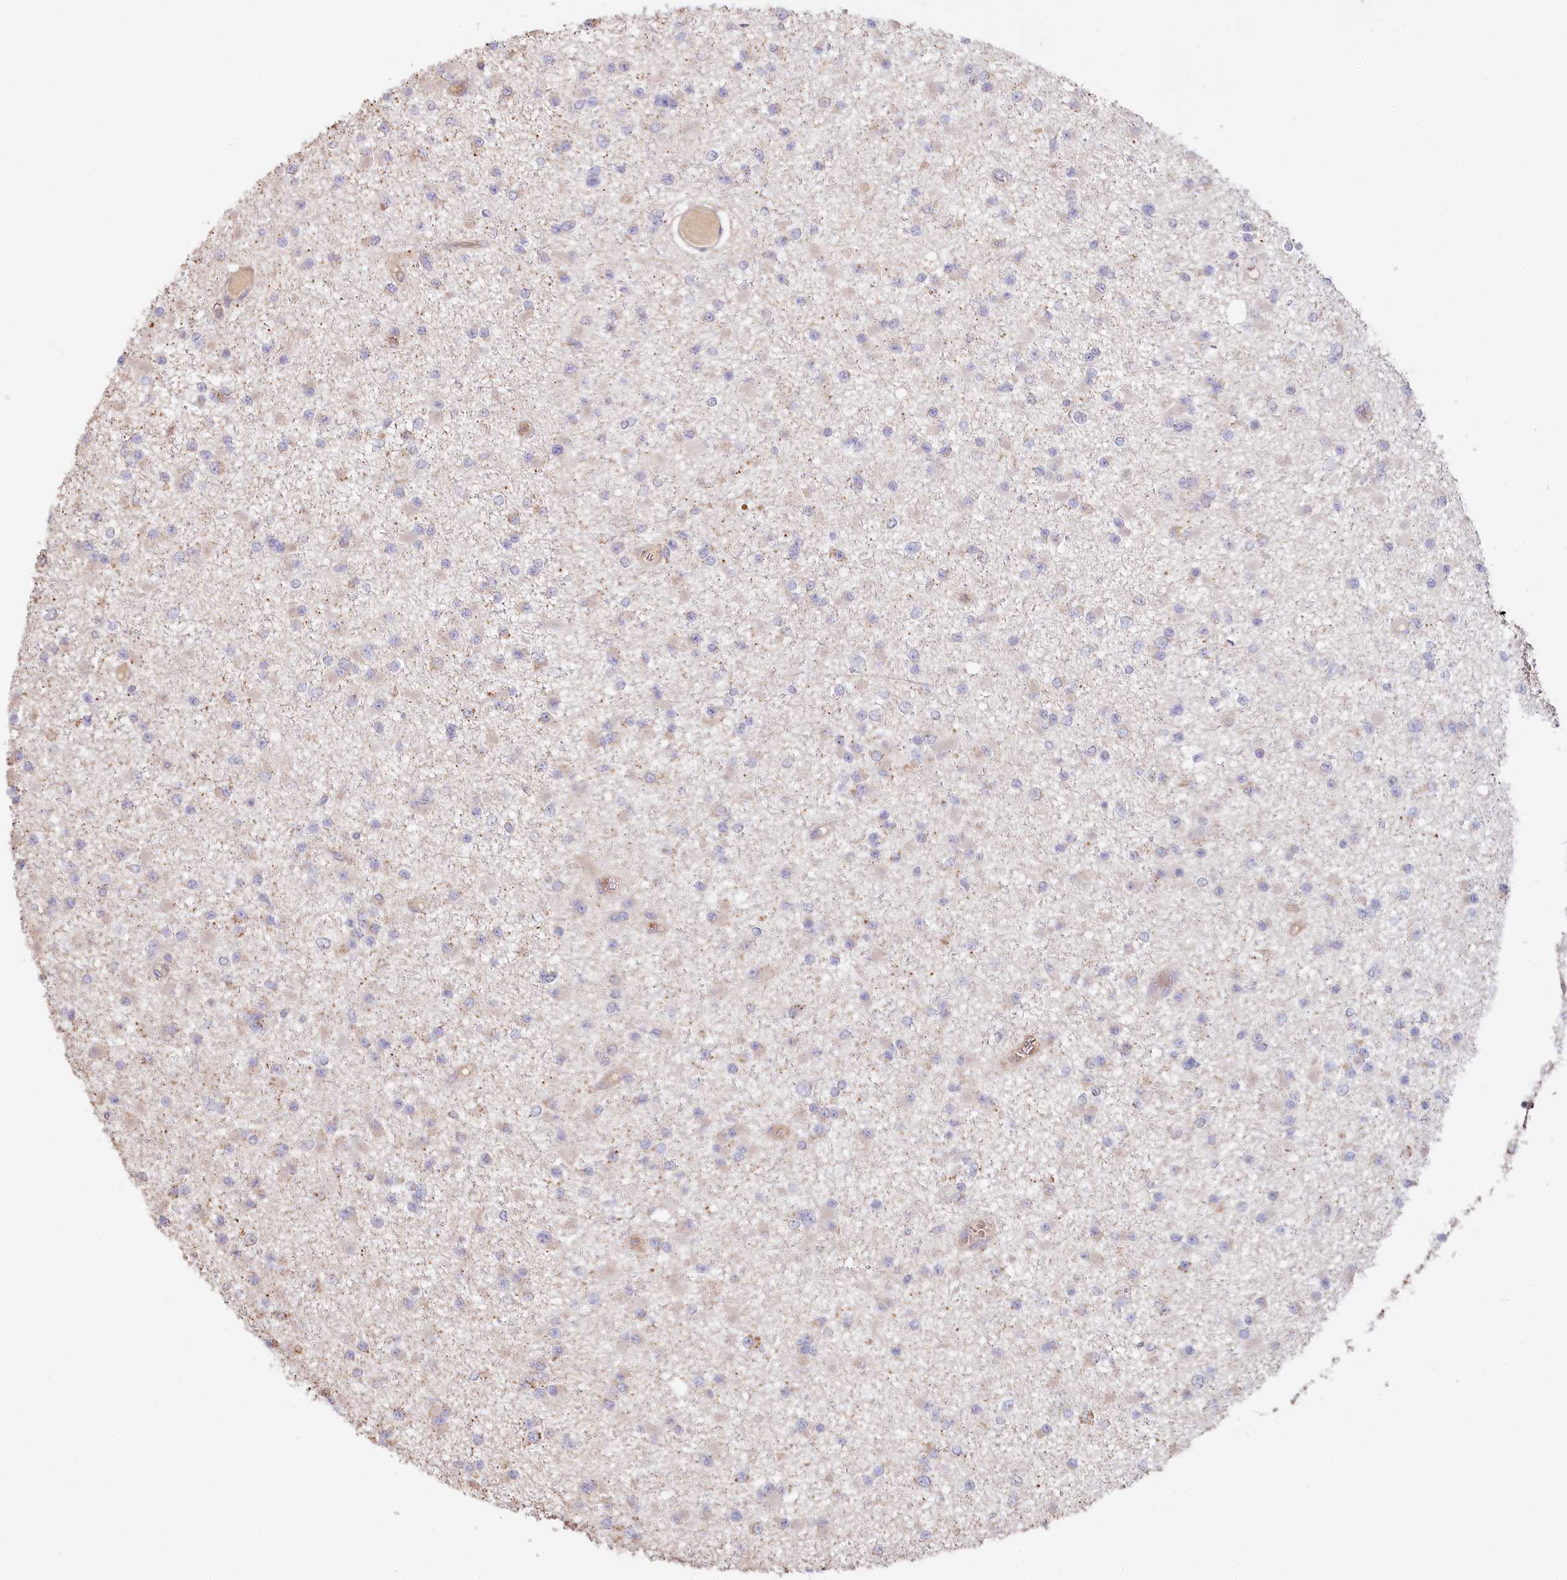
{"staining": {"intensity": "negative", "quantity": "none", "location": "none"}, "tissue": "glioma", "cell_type": "Tumor cells", "image_type": "cancer", "snomed": [{"axis": "morphology", "description": "Glioma, malignant, Low grade"}, {"axis": "topography", "description": "Brain"}], "caption": "Tumor cells are negative for brown protein staining in low-grade glioma (malignant).", "gene": "RBP5", "patient": {"sex": "female", "age": 22}}